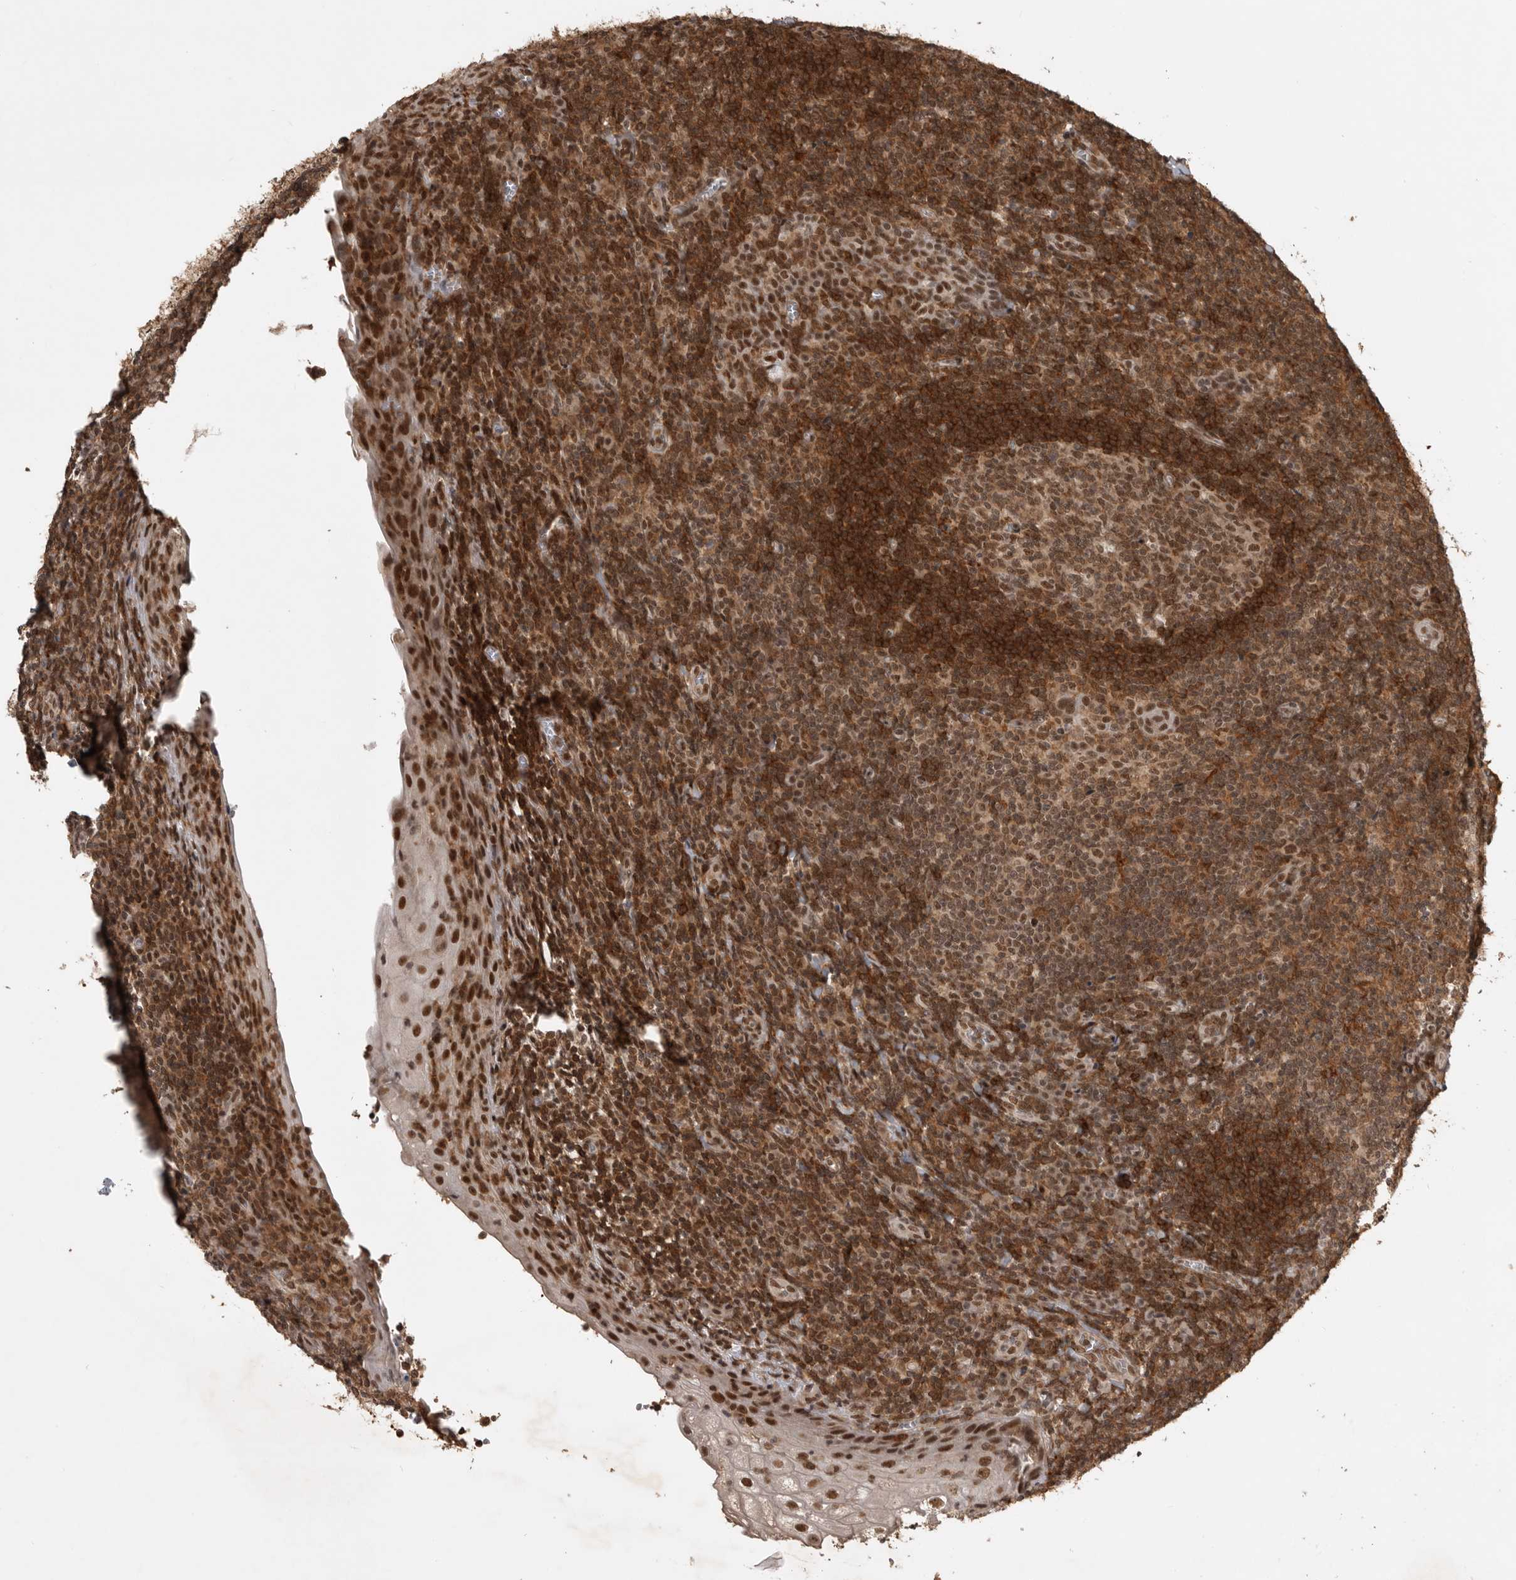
{"staining": {"intensity": "strong", "quantity": ">75%", "location": "cytoplasmic/membranous,nuclear"}, "tissue": "tonsil", "cell_type": "Germinal center cells", "image_type": "normal", "snomed": [{"axis": "morphology", "description": "Normal tissue, NOS"}, {"axis": "topography", "description": "Tonsil"}], "caption": "Immunohistochemical staining of normal tonsil demonstrates >75% levels of strong cytoplasmic/membranous,nuclear protein positivity in approximately >75% of germinal center cells. Using DAB (3,3'-diaminobenzidine) (brown) and hematoxylin (blue) stains, captured at high magnification using brightfield microscopy.", "gene": "CBLL1", "patient": {"sex": "male", "age": 37}}